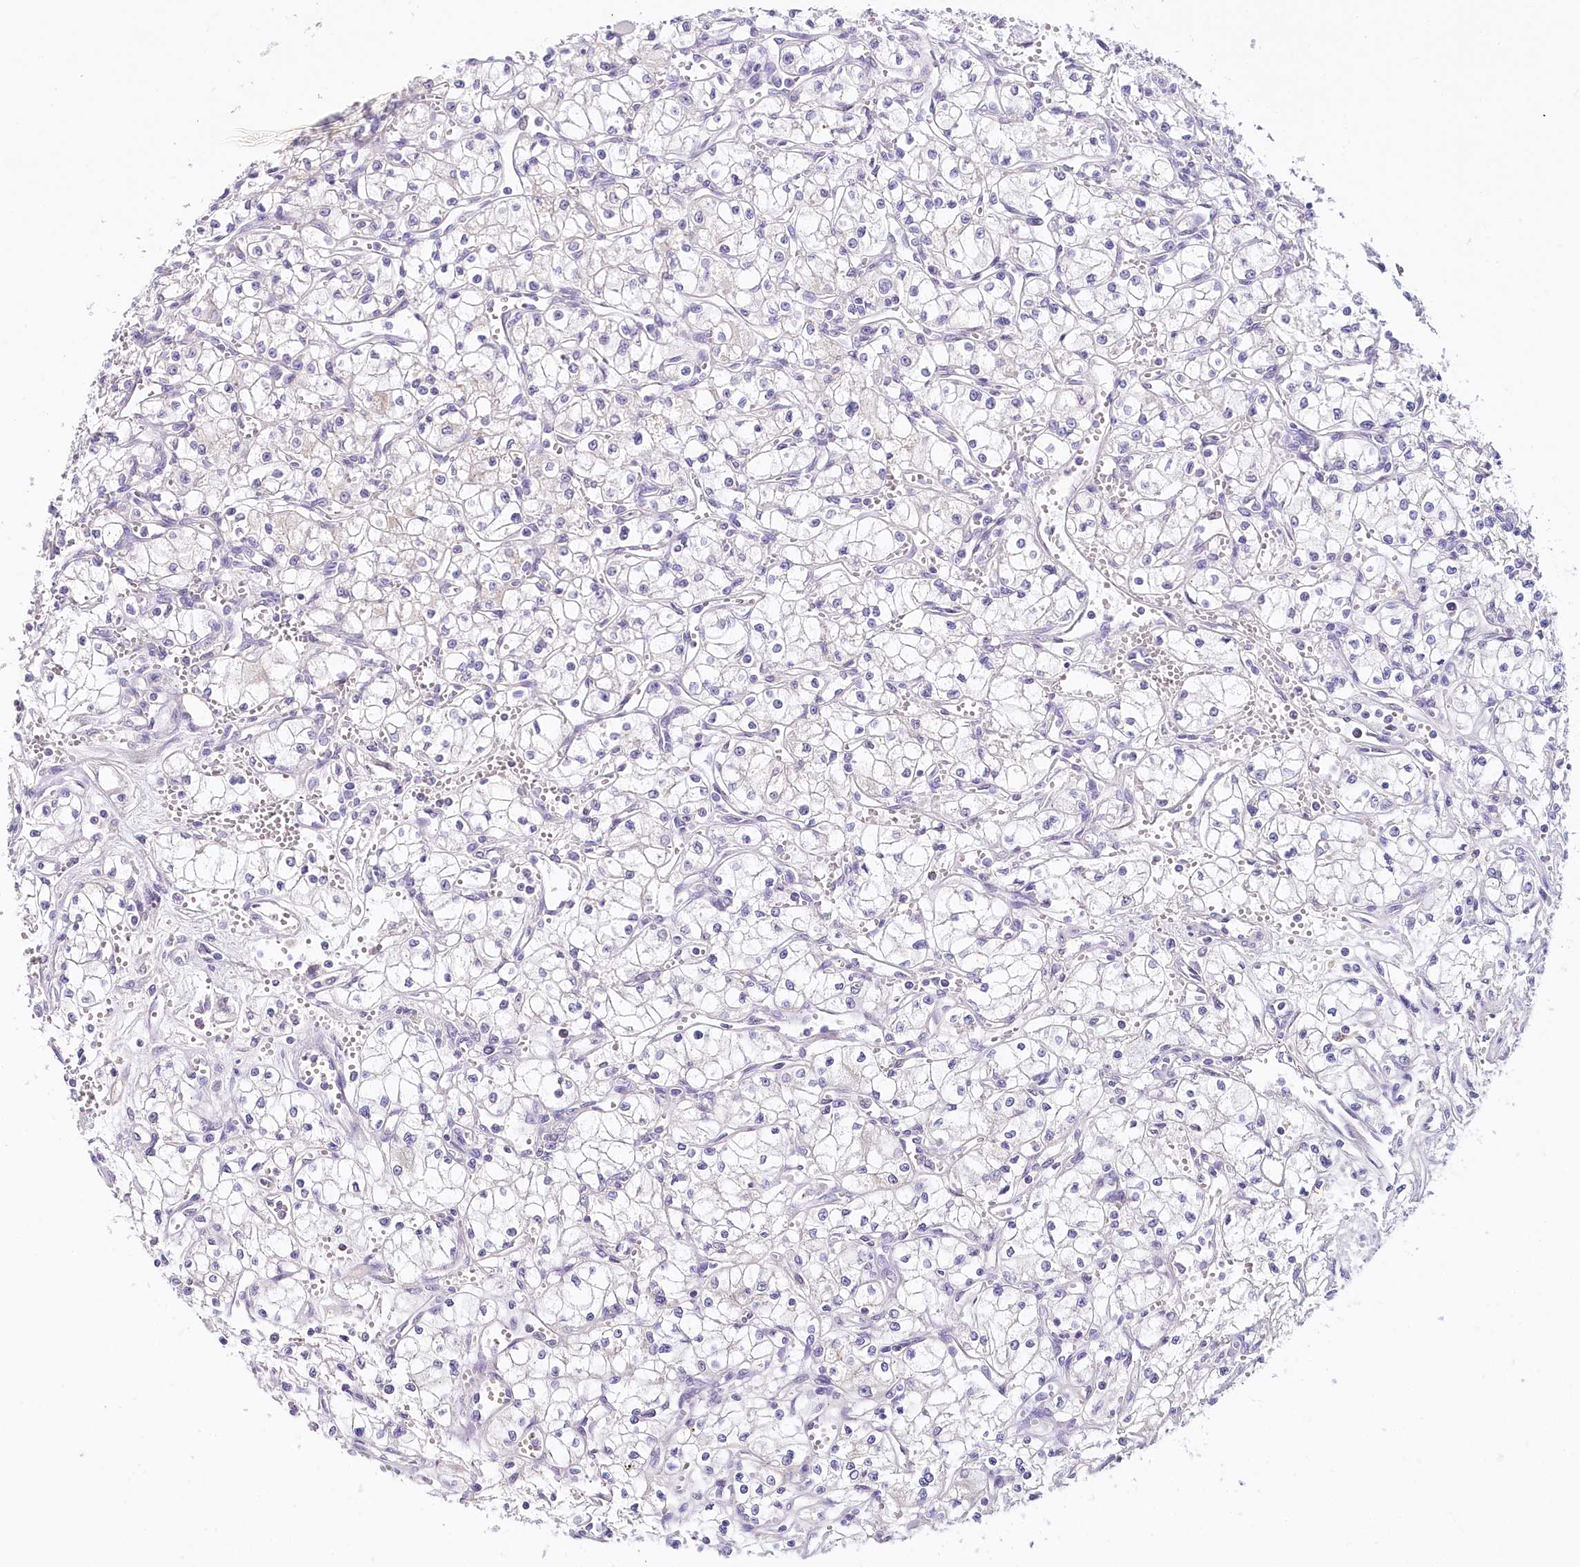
{"staining": {"intensity": "negative", "quantity": "none", "location": "none"}, "tissue": "renal cancer", "cell_type": "Tumor cells", "image_type": "cancer", "snomed": [{"axis": "morphology", "description": "Adenocarcinoma, NOS"}, {"axis": "topography", "description": "Kidney"}], "caption": "Immunohistochemistry (IHC) of human renal cancer (adenocarcinoma) displays no expression in tumor cells.", "gene": "TP53", "patient": {"sex": "male", "age": 59}}